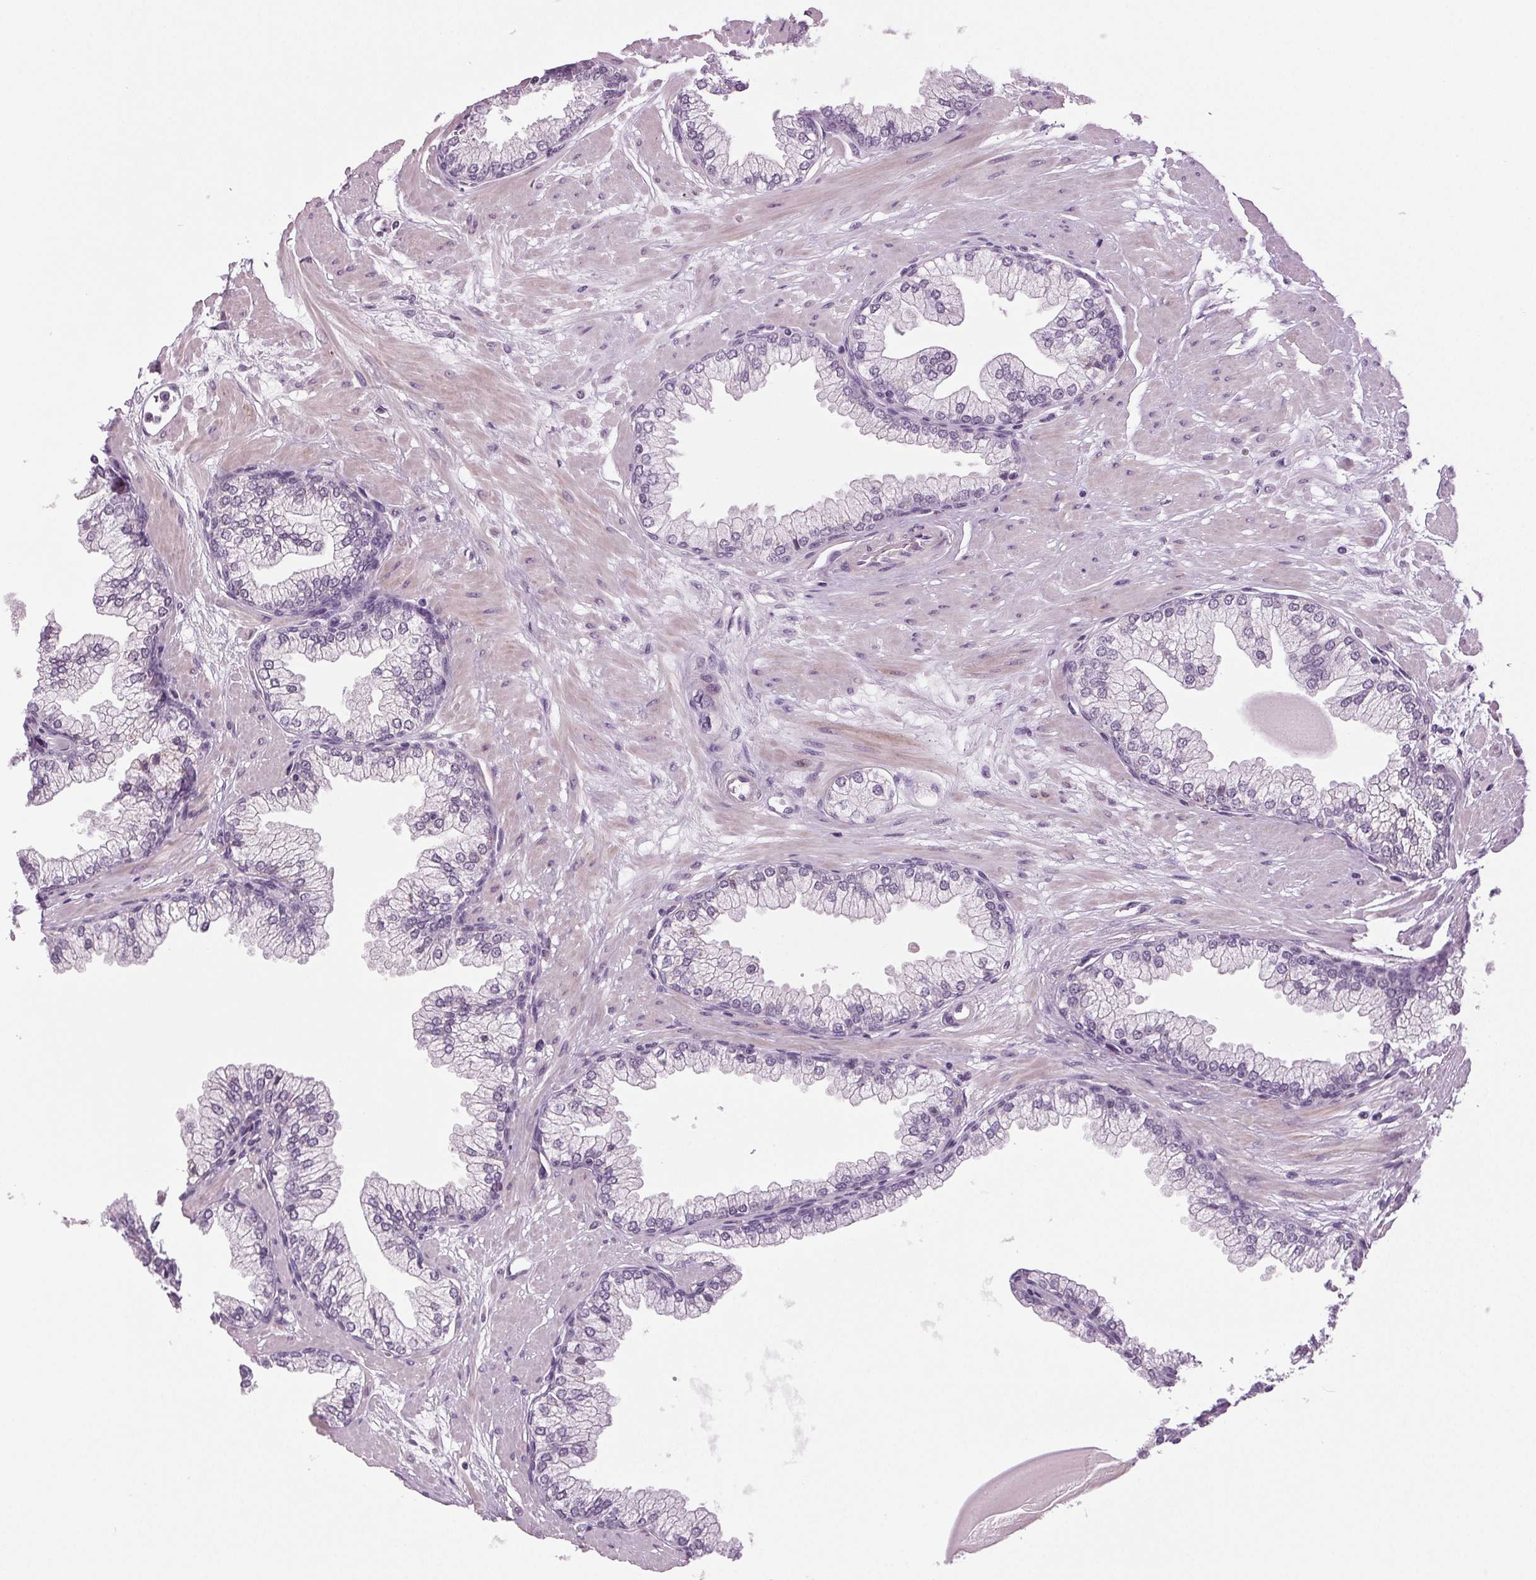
{"staining": {"intensity": "negative", "quantity": "none", "location": "none"}, "tissue": "prostate", "cell_type": "Glandular cells", "image_type": "normal", "snomed": [{"axis": "morphology", "description": "Normal tissue, NOS"}, {"axis": "topography", "description": "Prostate"}, {"axis": "topography", "description": "Peripheral nerve tissue"}], "caption": "A high-resolution micrograph shows immunohistochemistry (IHC) staining of normal prostate, which exhibits no significant staining in glandular cells.", "gene": "DNAH12", "patient": {"sex": "male", "age": 61}}